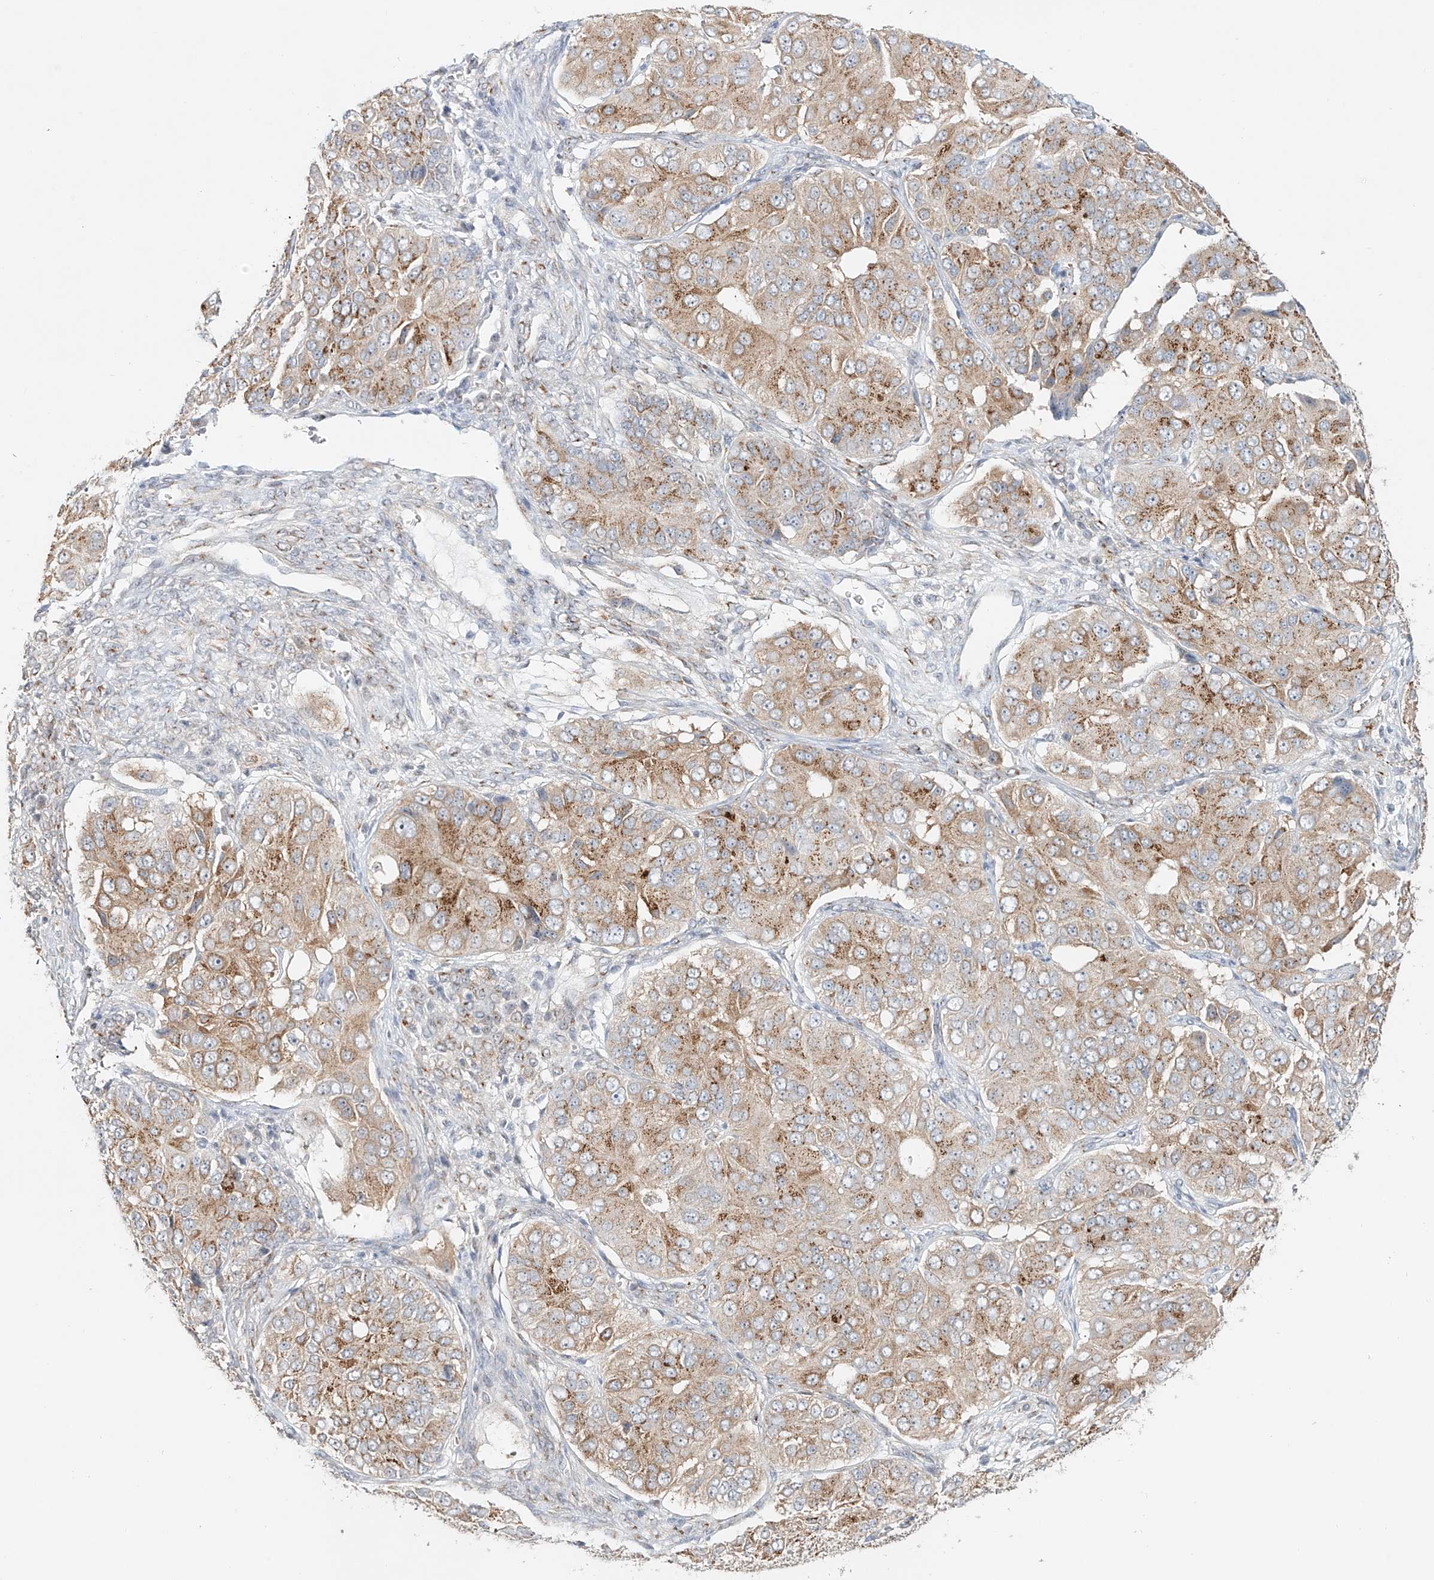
{"staining": {"intensity": "moderate", "quantity": ">75%", "location": "cytoplasmic/membranous"}, "tissue": "ovarian cancer", "cell_type": "Tumor cells", "image_type": "cancer", "snomed": [{"axis": "morphology", "description": "Carcinoma, endometroid"}, {"axis": "topography", "description": "Ovary"}], "caption": "A histopathology image of ovarian cancer (endometroid carcinoma) stained for a protein displays moderate cytoplasmic/membranous brown staining in tumor cells.", "gene": "BSDC1", "patient": {"sex": "female", "age": 51}}